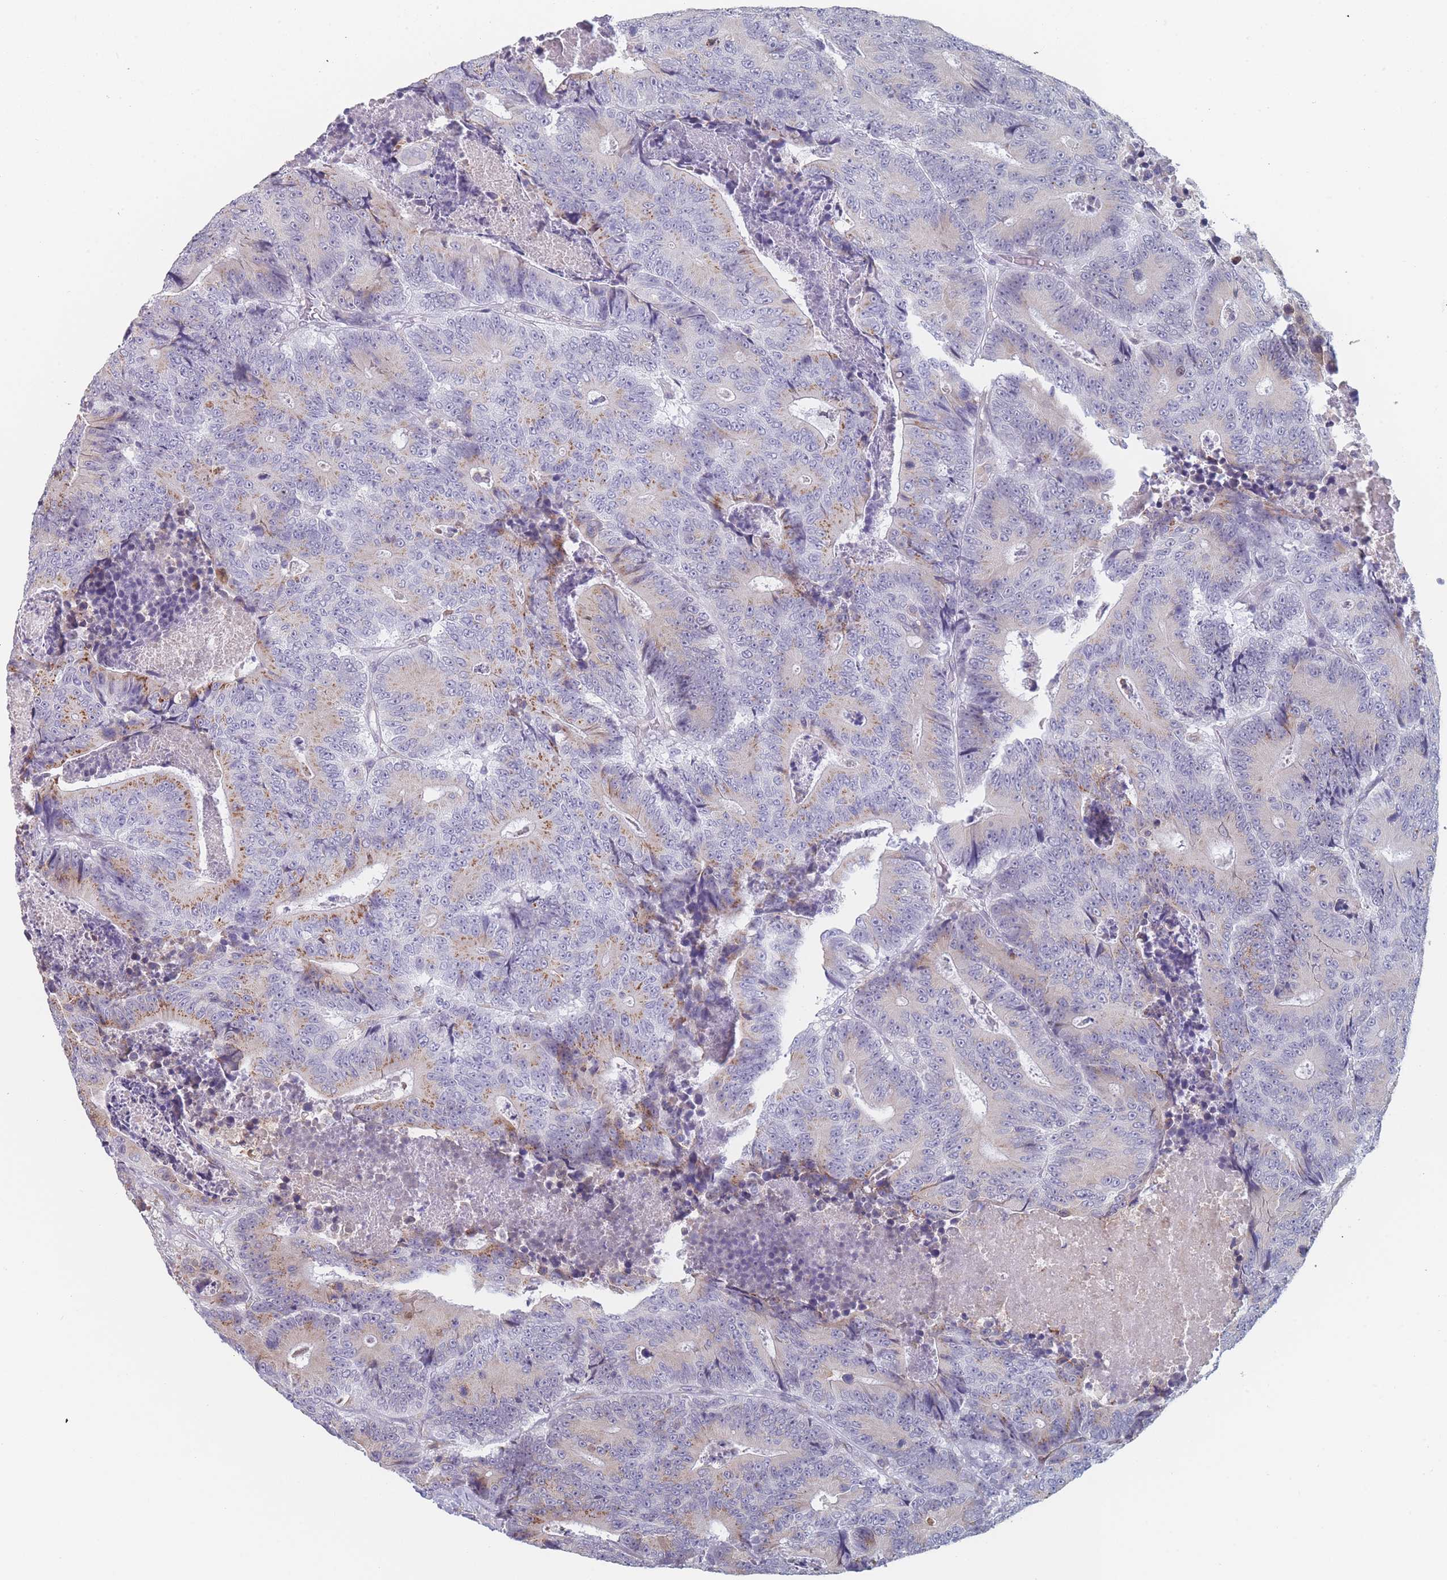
{"staining": {"intensity": "moderate", "quantity": "25%-75%", "location": "cytoplasmic/membranous"}, "tissue": "colorectal cancer", "cell_type": "Tumor cells", "image_type": "cancer", "snomed": [{"axis": "morphology", "description": "Adenocarcinoma, NOS"}, {"axis": "topography", "description": "Colon"}], "caption": "A histopathology image of colorectal cancer stained for a protein shows moderate cytoplasmic/membranous brown staining in tumor cells.", "gene": "TMED10", "patient": {"sex": "male", "age": 83}}